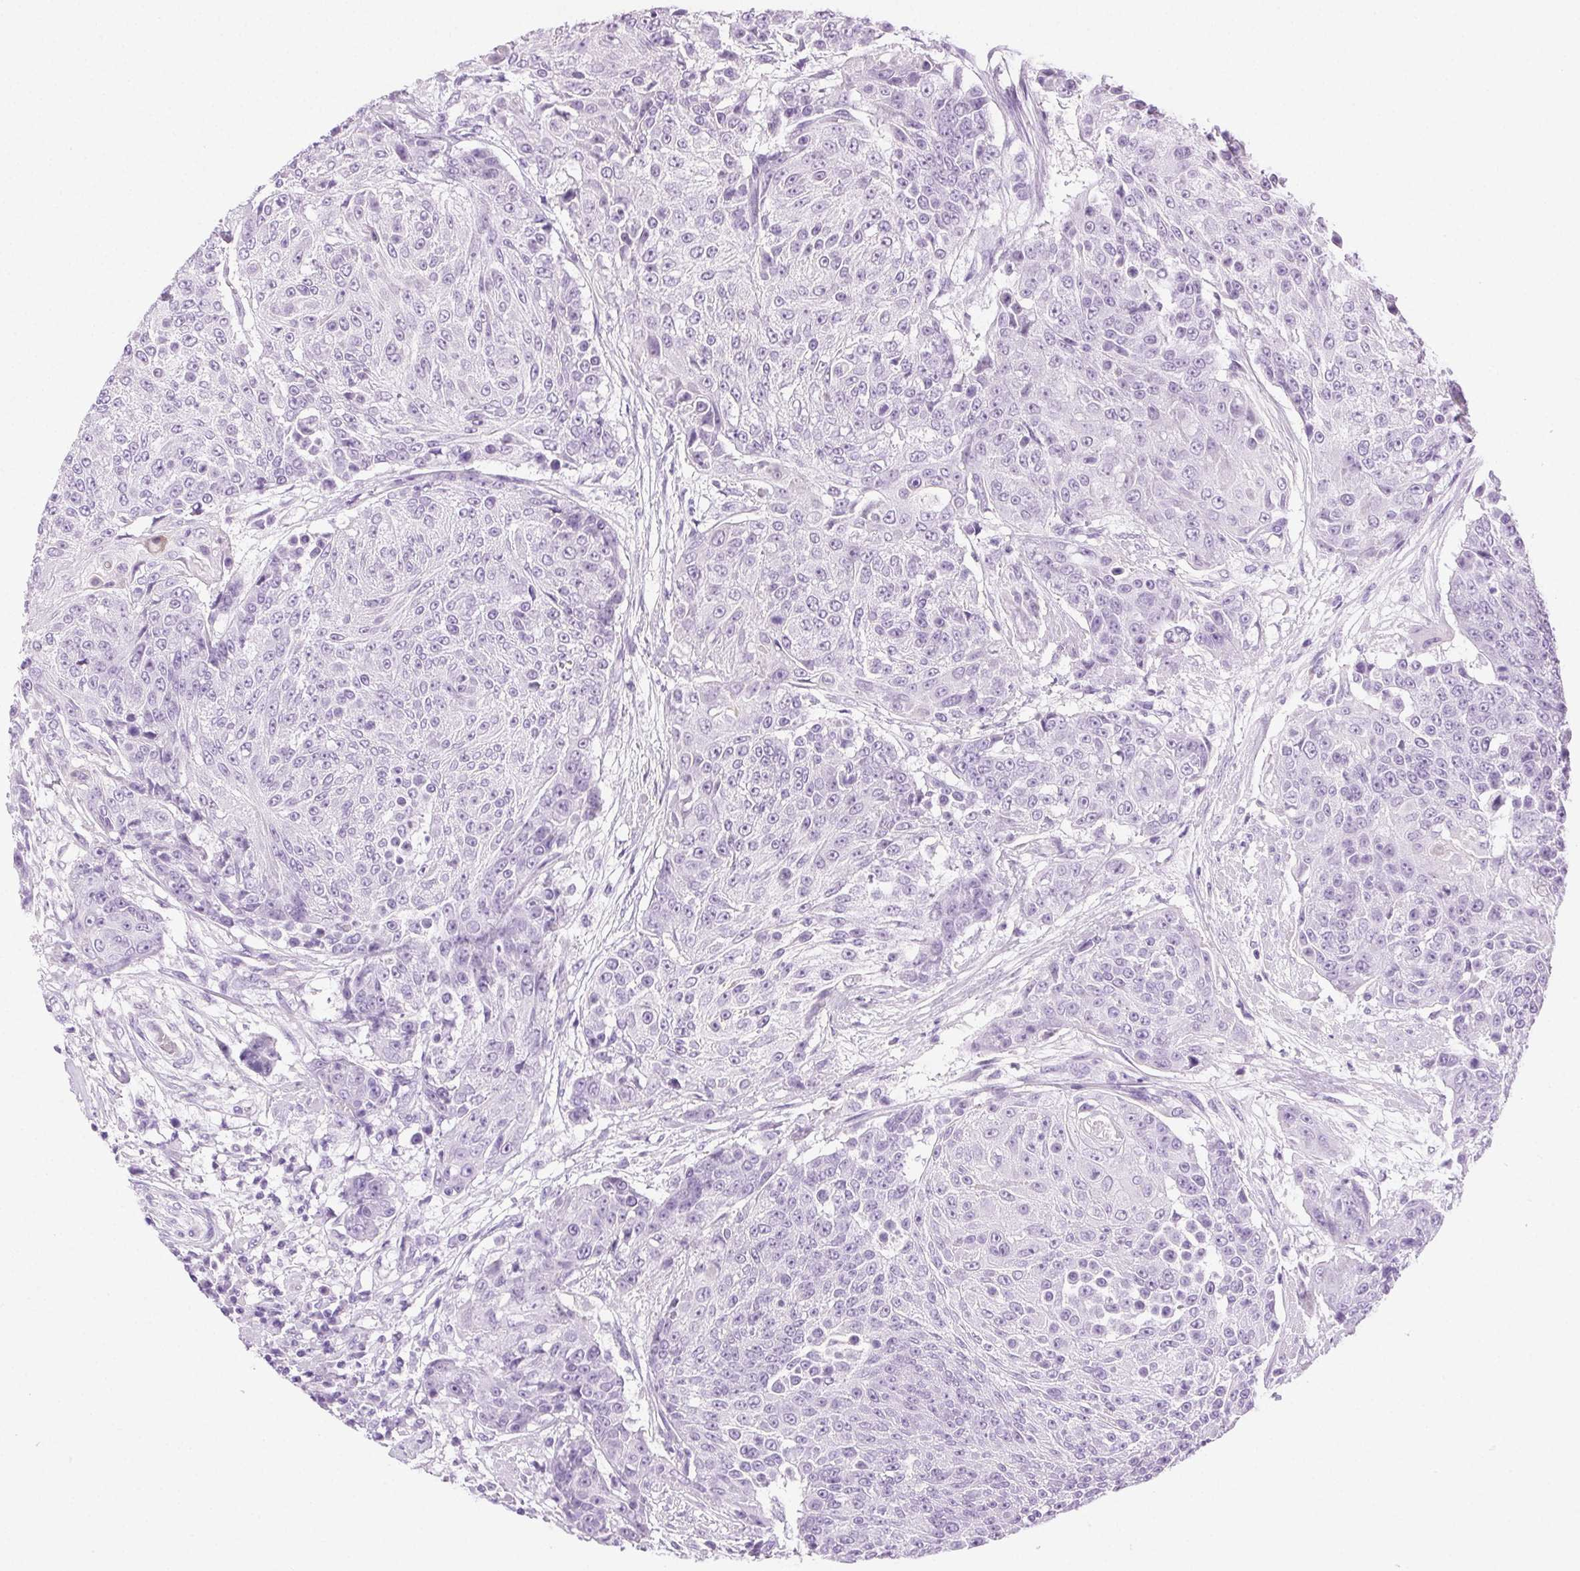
{"staining": {"intensity": "negative", "quantity": "none", "location": "none"}, "tissue": "urothelial cancer", "cell_type": "Tumor cells", "image_type": "cancer", "snomed": [{"axis": "morphology", "description": "Urothelial carcinoma, High grade"}, {"axis": "topography", "description": "Urinary bladder"}], "caption": "IHC of human high-grade urothelial carcinoma displays no positivity in tumor cells. (IHC, brightfield microscopy, high magnification).", "gene": "C20orf85", "patient": {"sex": "female", "age": 63}}